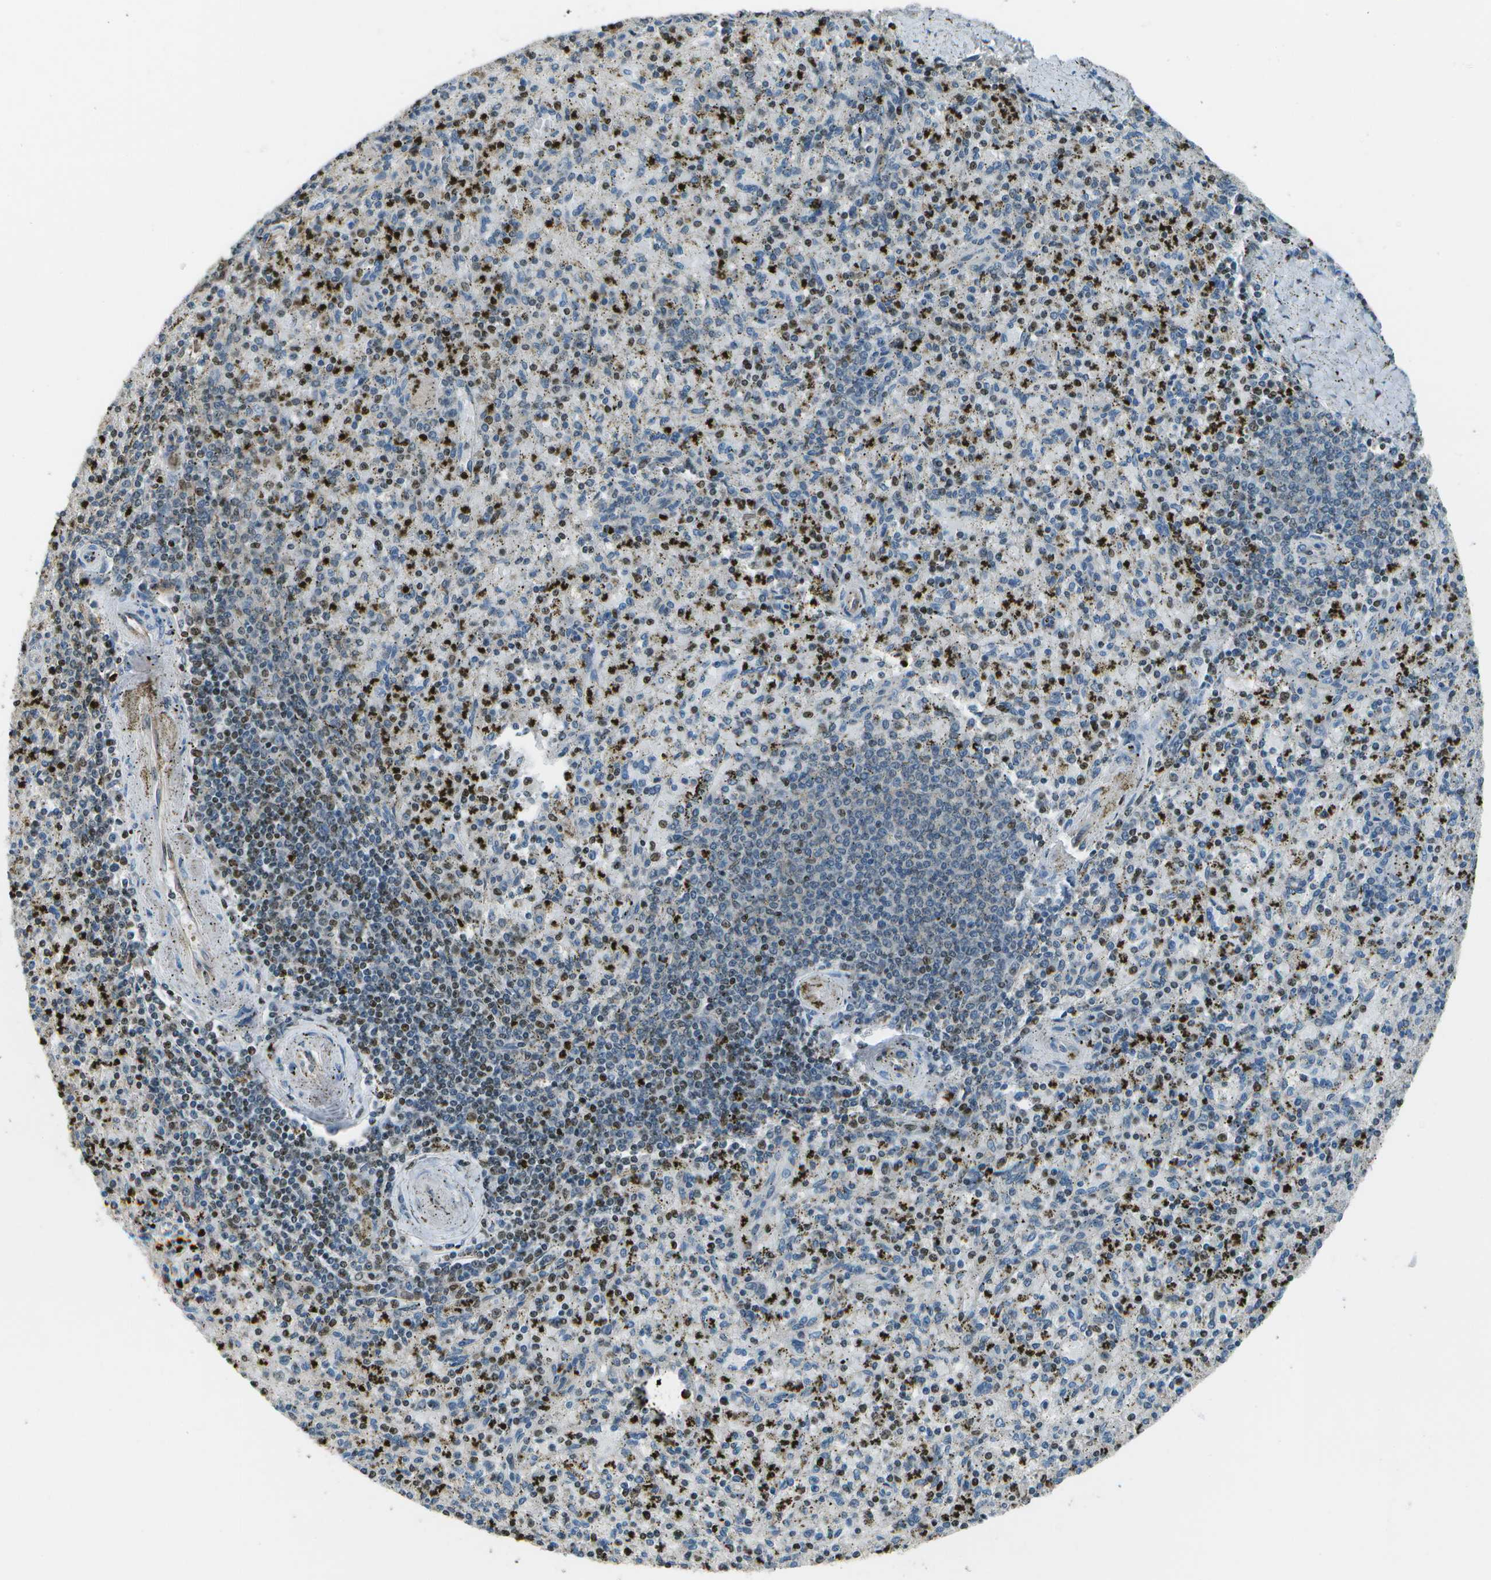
{"staining": {"intensity": "strong", "quantity": "25%-75%", "location": "nuclear"}, "tissue": "spleen", "cell_type": "Cells in red pulp", "image_type": "normal", "snomed": [{"axis": "morphology", "description": "Normal tissue, NOS"}, {"axis": "topography", "description": "Spleen"}], "caption": "About 25%-75% of cells in red pulp in benign spleen reveal strong nuclear protein staining as visualized by brown immunohistochemical staining.", "gene": "PDLIM1", "patient": {"sex": "male", "age": 72}}